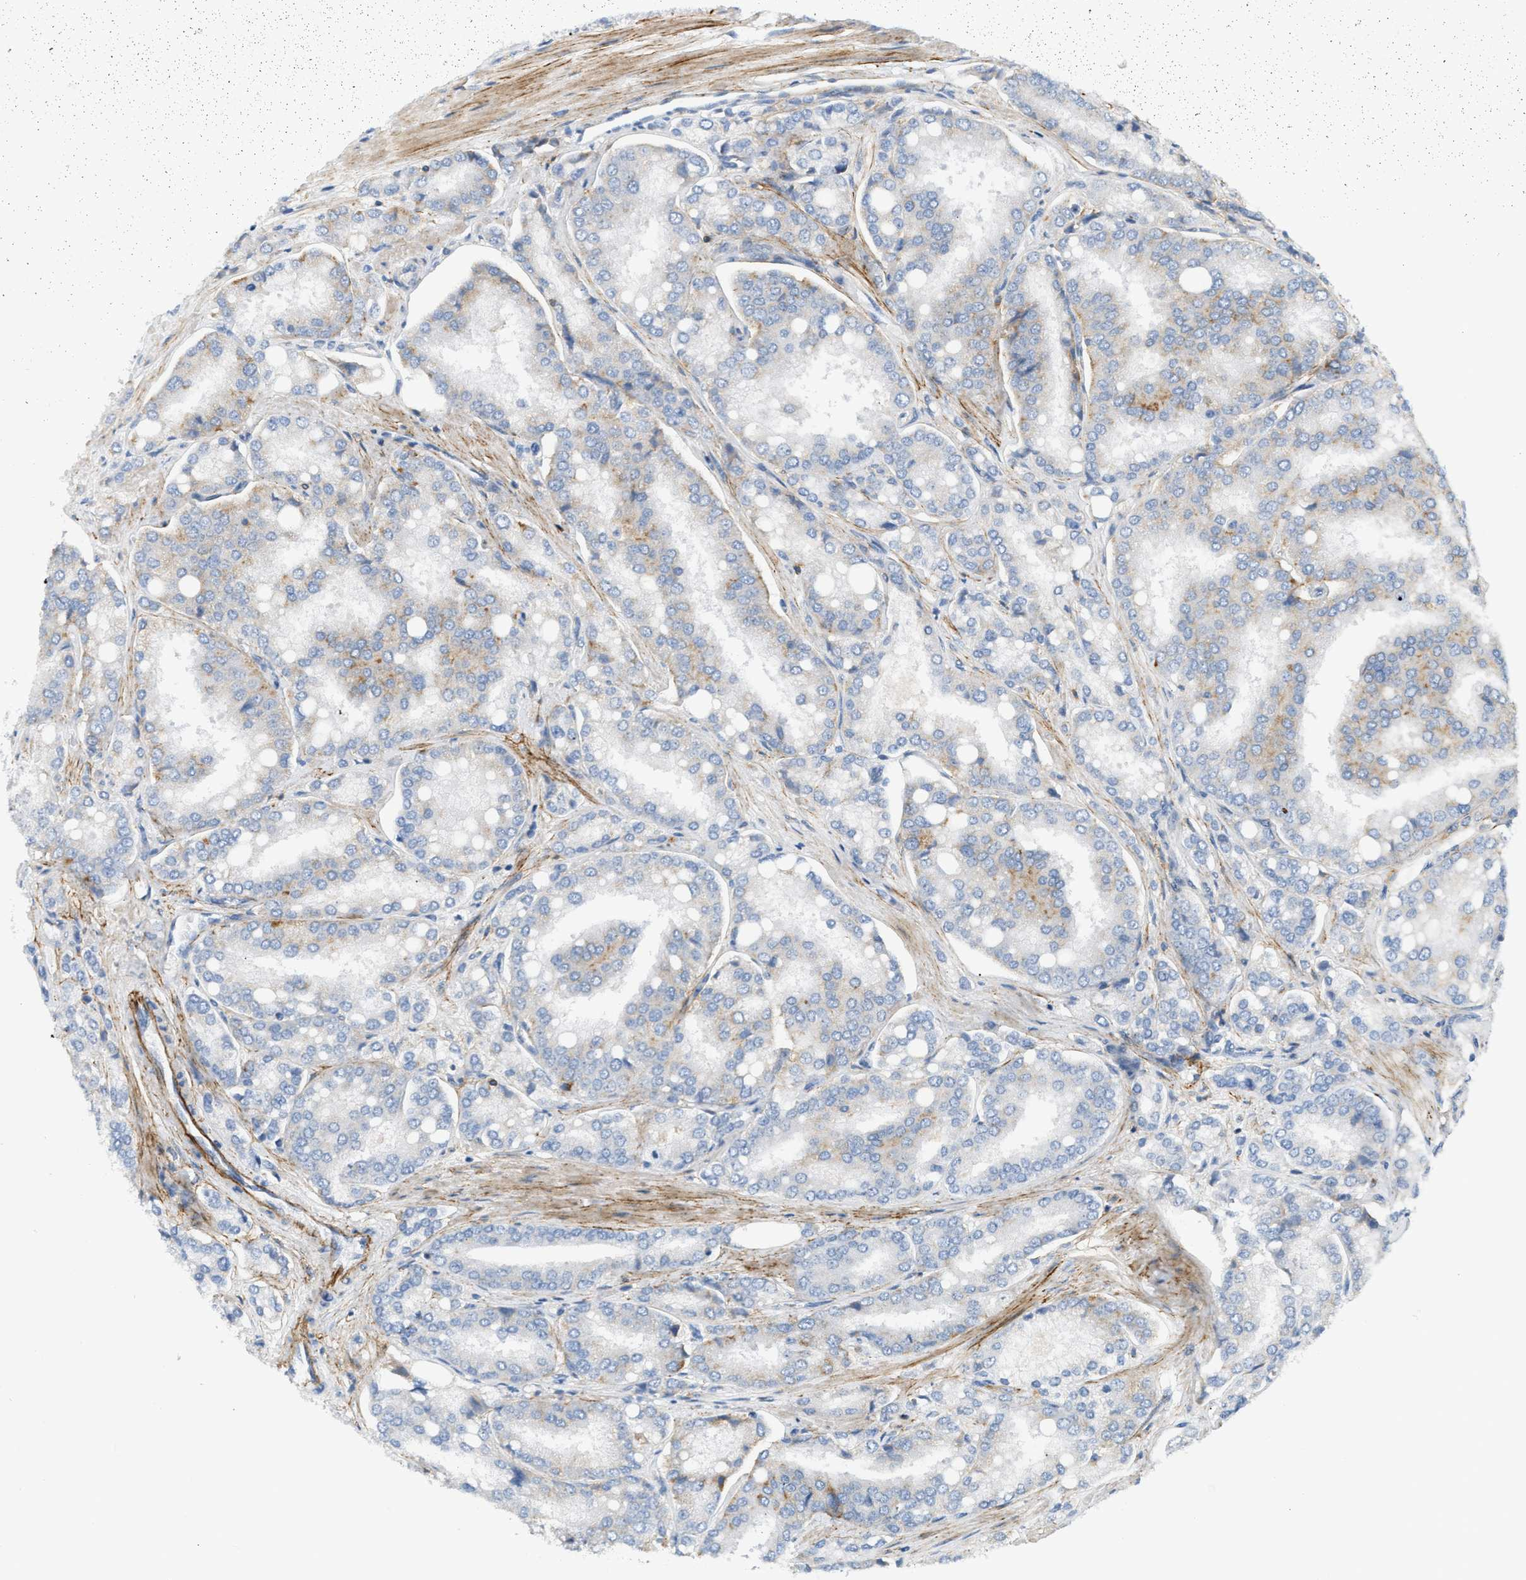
{"staining": {"intensity": "weak", "quantity": "25%-75%", "location": "cytoplasmic/membranous"}, "tissue": "prostate cancer", "cell_type": "Tumor cells", "image_type": "cancer", "snomed": [{"axis": "morphology", "description": "Adenocarcinoma, High grade"}, {"axis": "topography", "description": "Prostate"}], "caption": "Protein positivity by immunohistochemistry (IHC) reveals weak cytoplasmic/membranous staining in approximately 25%-75% of tumor cells in prostate cancer.", "gene": "LMBRD1", "patient": {"sex": "male", "age": 50}}